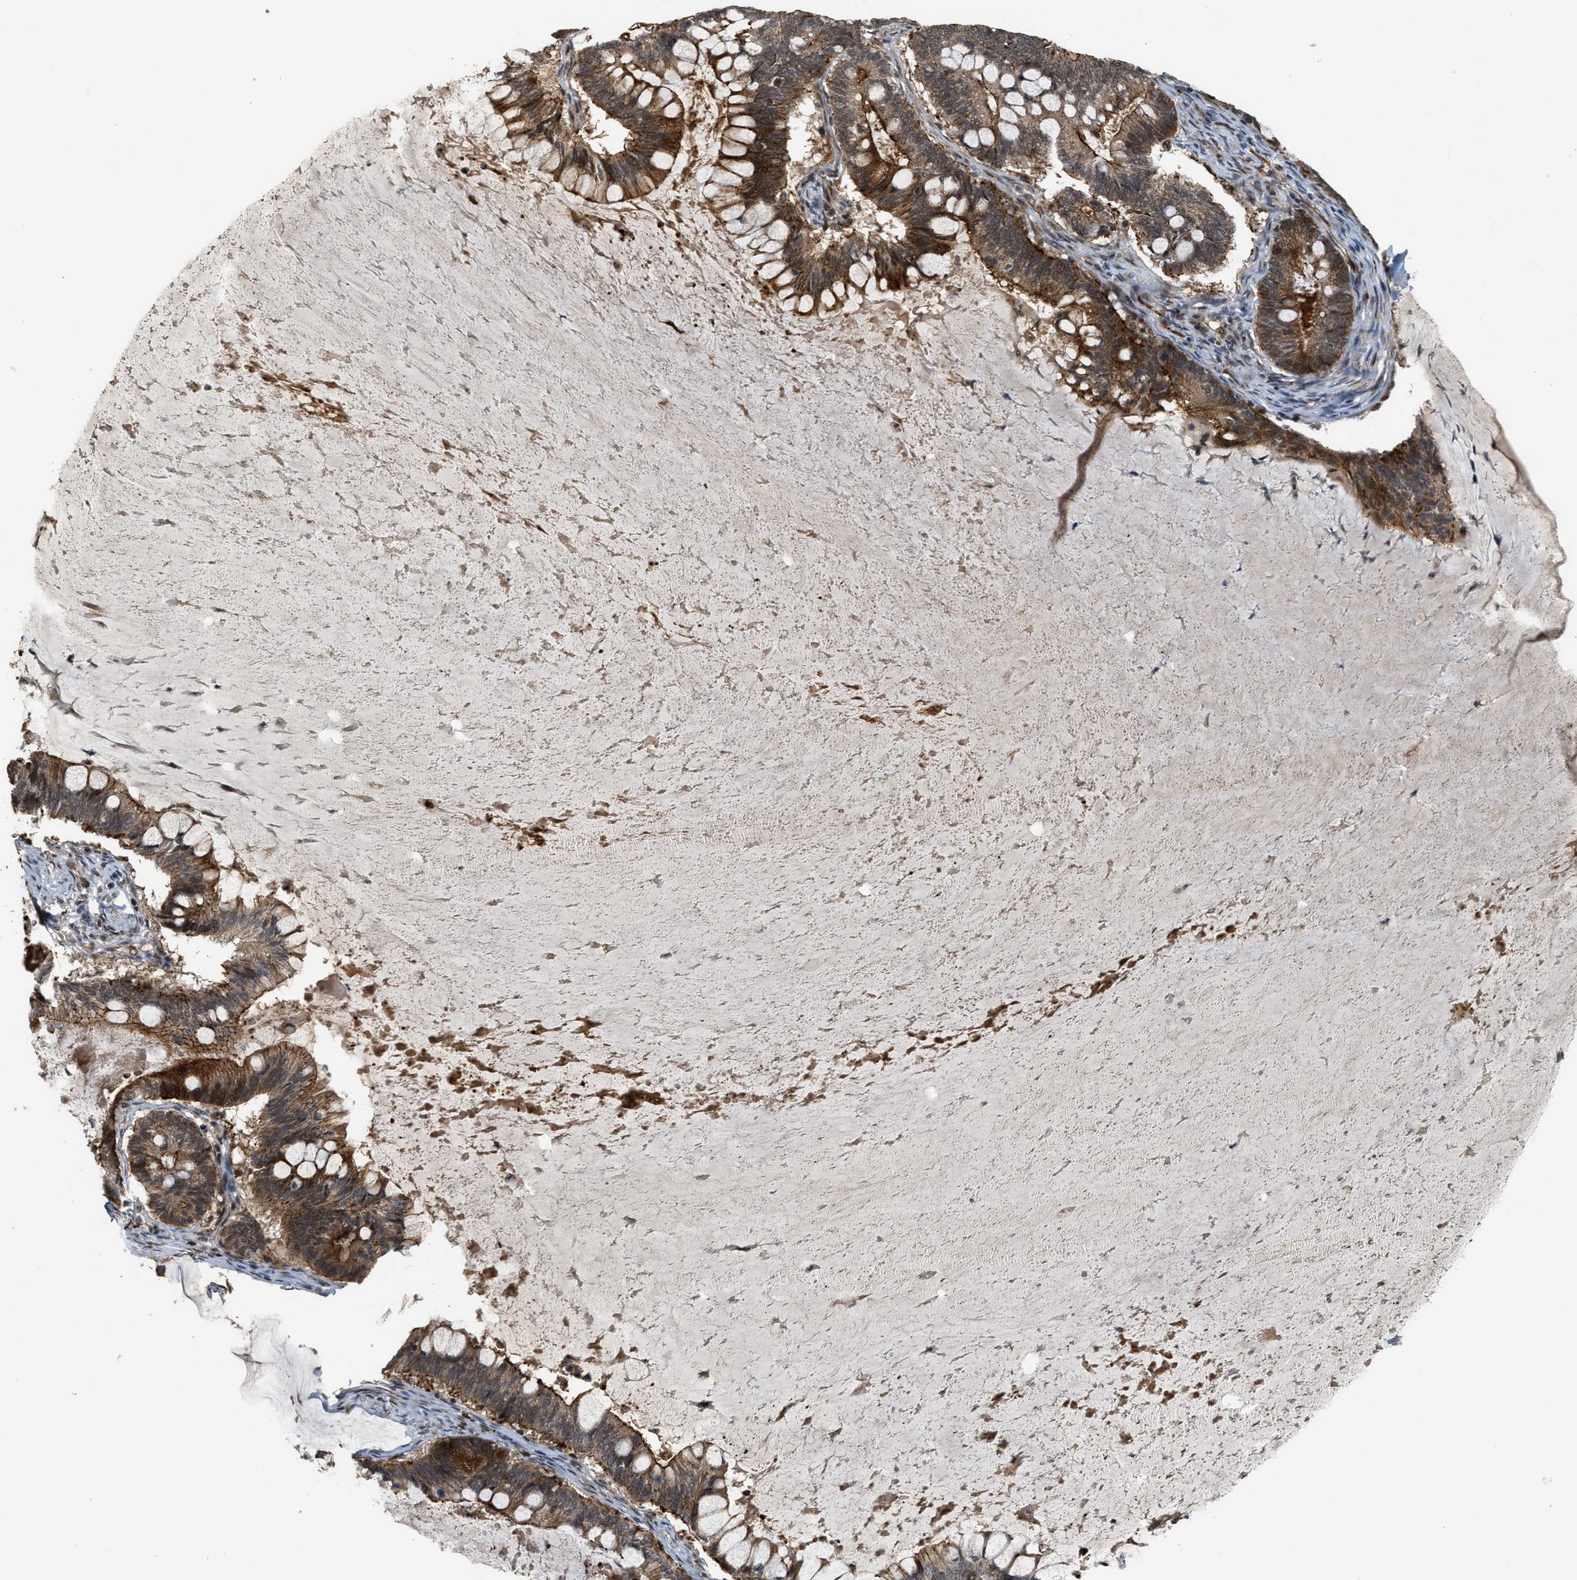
{"staining": {"intensity": "strong", "quantity": ">75%", "location": "cytoplasmic/membranous"}, "tissue": "ovarian cancer", "cell_type": "Tumor cells", "image_type": "cancer", "snomed": [{"axis": "morphology", "description": "Cystadenocarcinoma, mucinous, NOS"}, {"axis": "topography", "description": "Ovary"}], "caption": "Immunohistochemical staining of human ovarian cancer (mucinous cystadenocarcinoma) shows high levels of strong cytoplasmic/membranous positivity in approximately >75% of tumor cells.", "gene": "DPF2", "patient": {"sex": "female", "age": 61}}